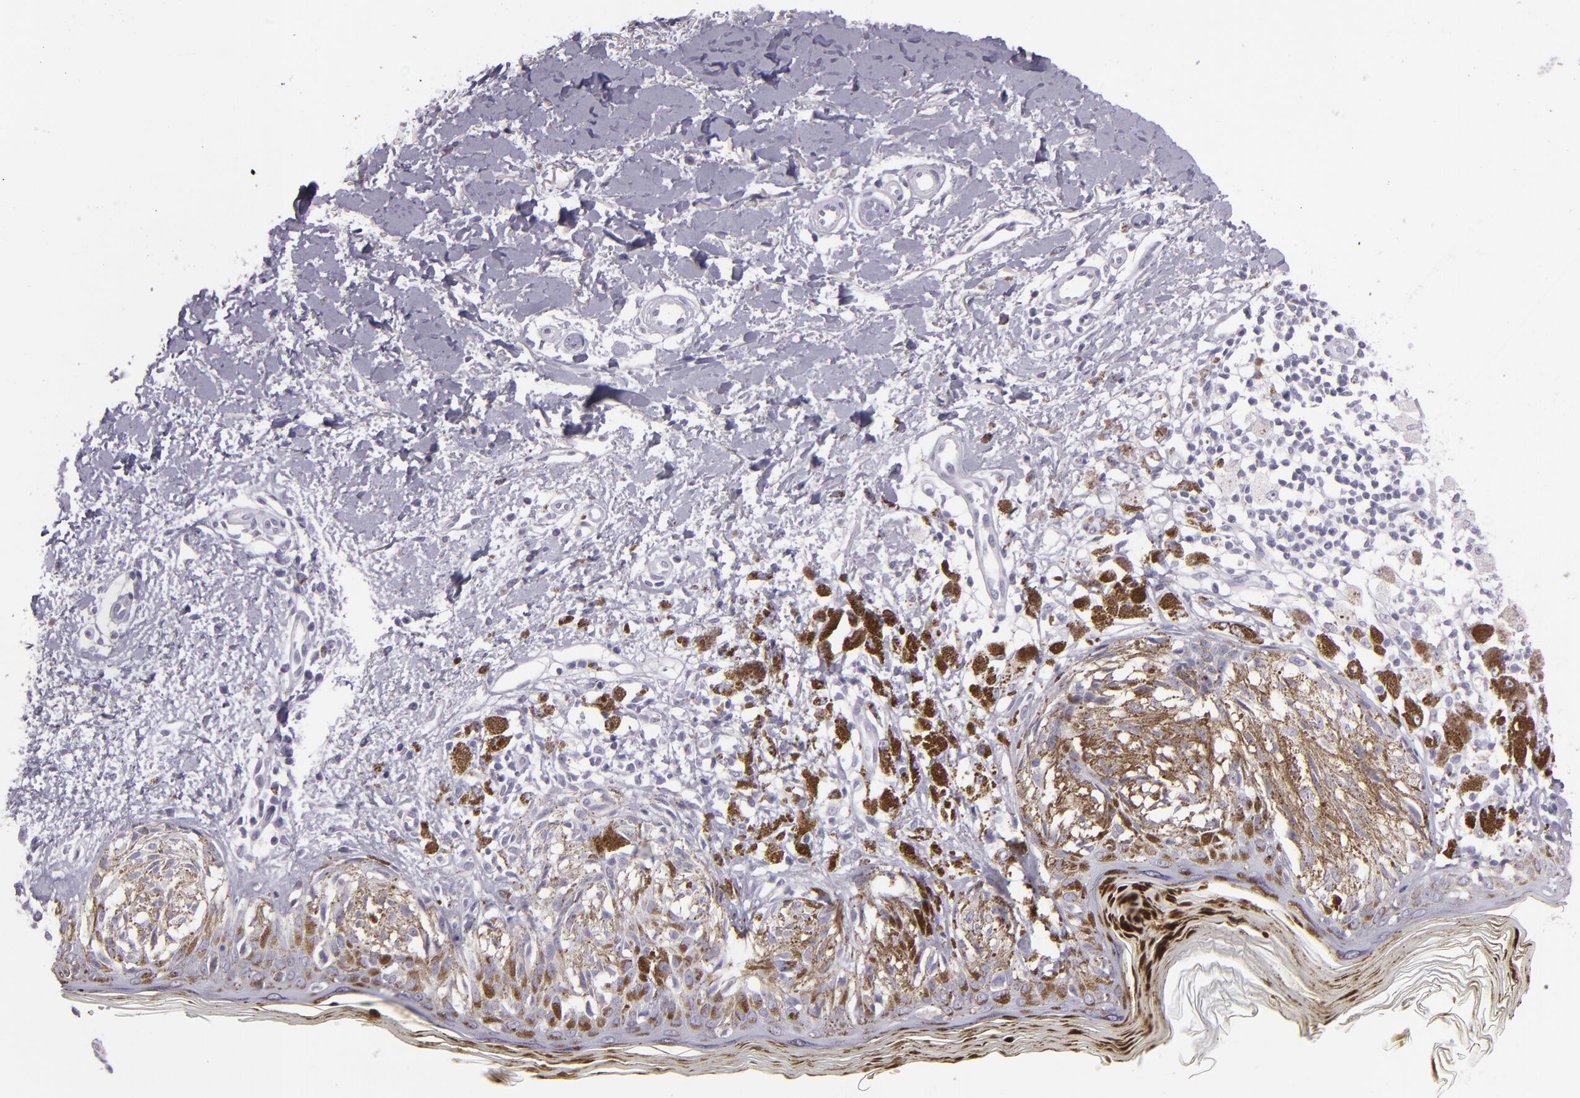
{"staining": {"intensity": "negative", "quantity": "none", "location": "none"}, "tissue": "melanoma", "cell_type": "Tumor cells", "image_type": "cancer", "snomed": [{"axis": "morphology", "description": "Malignant melanoma, NOS"}, {"axis": "topography", "description": "Skin"}], "caption": "Immunohistochemistry (IHC) of human malignant melanoma demonstrates no expression in tumor cells. (Brightfield microscopy of DAB immunohistochemistry at high magnification).", "gene": "MCM3", "patient": {"sex": "male", "age": 88}}